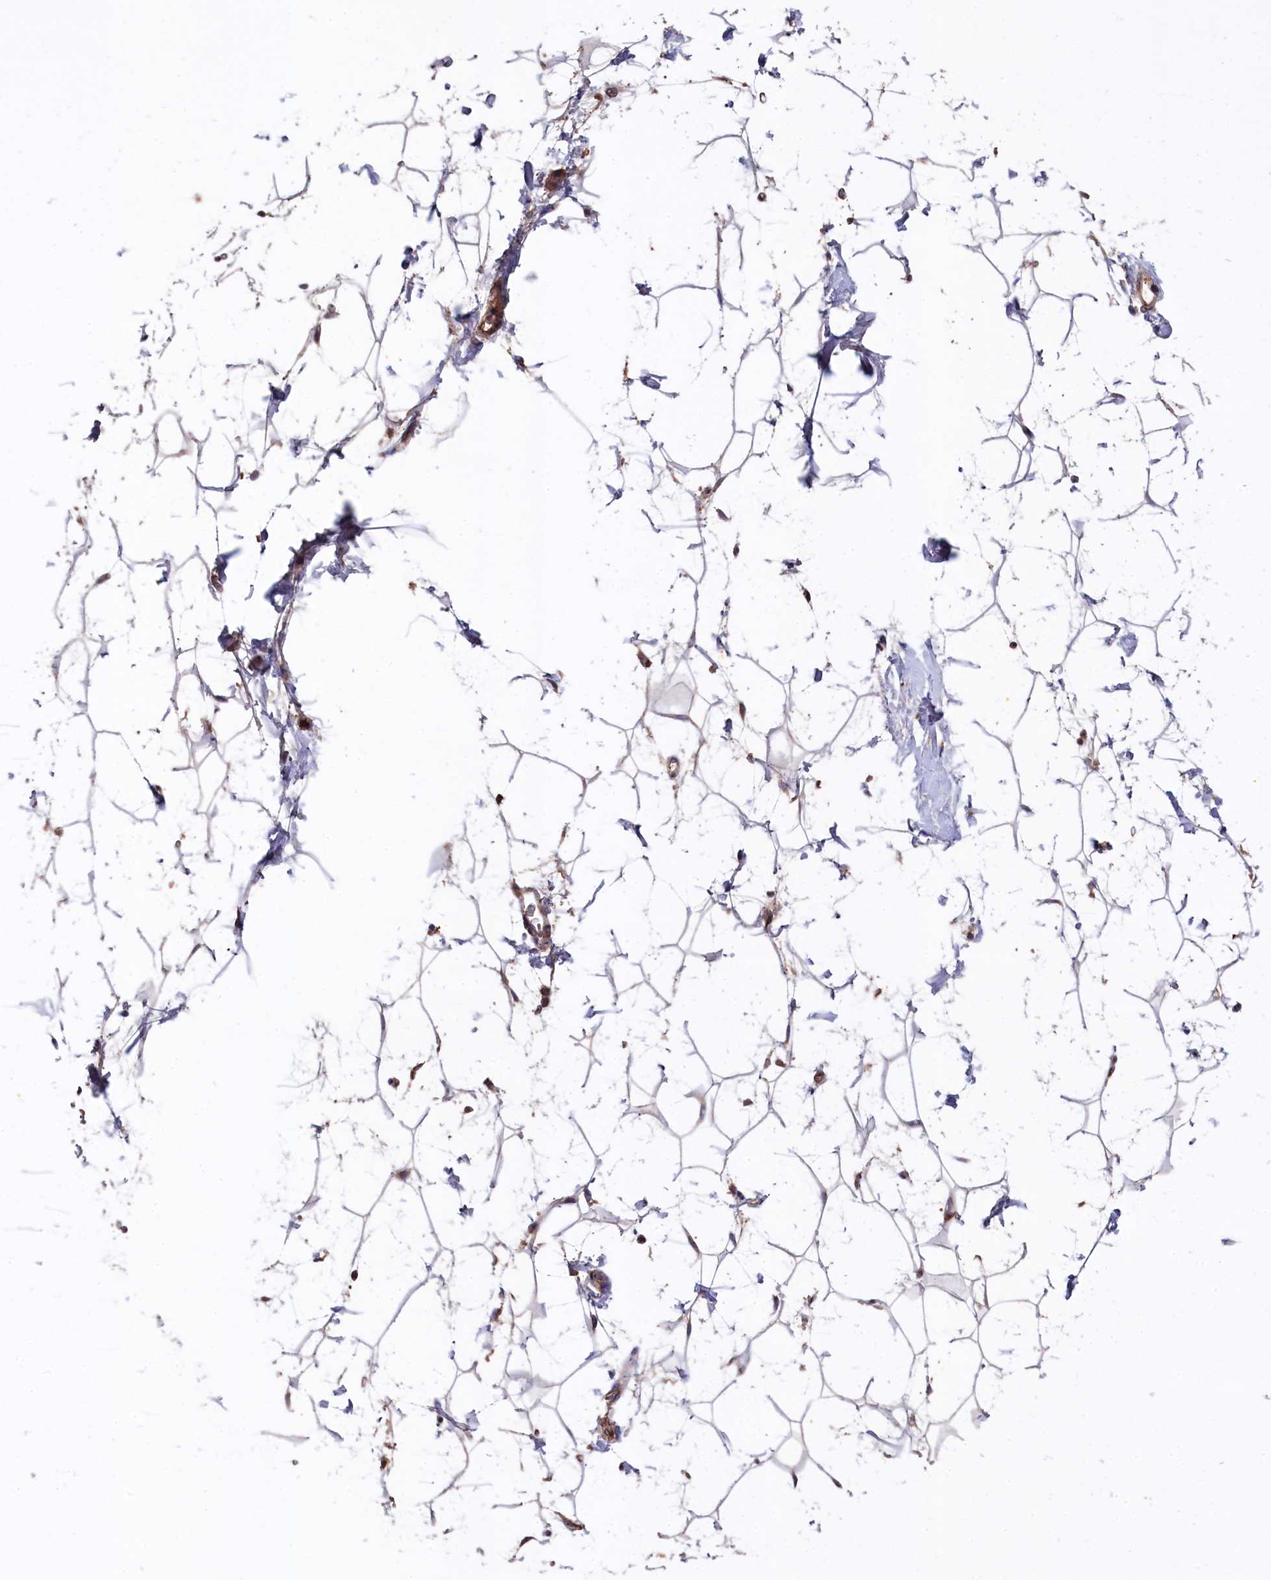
{"staining": {"intensity": "weak", "quantity": "<25%", "location": "cytoplasmic/membranous"}, "tissue": "adipose tissue", "cell_type": "Adipocytes", "image_type": "normal", "snomed": [{"axis": "morphology", "description": "Normal tissue, NOS"}, {"axis": "topography", "description": "Breast"}], "caption": "IHC histopathology image of unremarkable adipose tissue stained for a protein (brown), which demonstrates no staining in adipocytes.", "gene": "SLC12A4", "patient": {"sex": "female", "age": 26}}